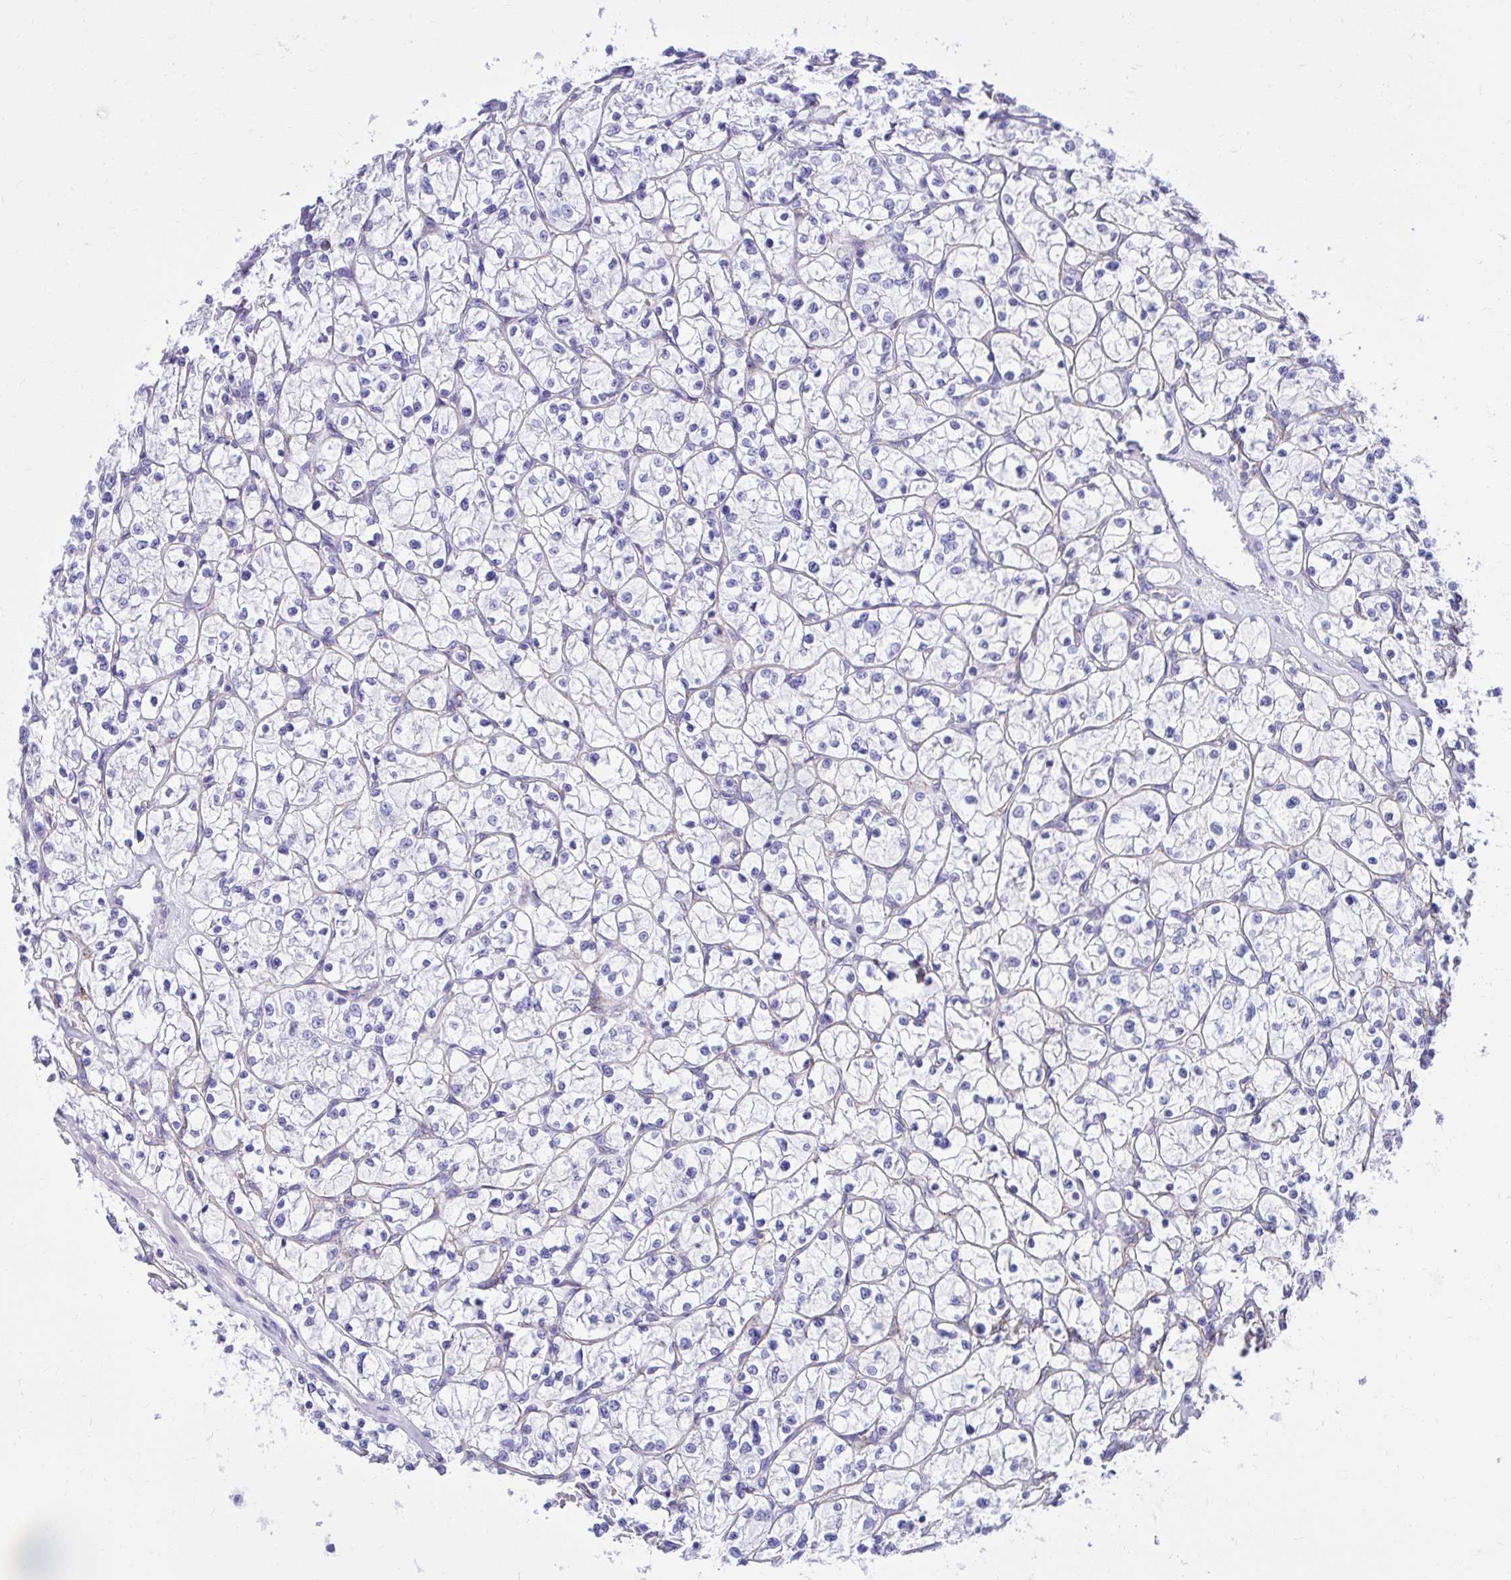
{"staining": {"intensity": "negative", "quantity": "none", "location": "none"}, "tissue": "renal cancer", "cell_type": "Tumor cells", "image_type": "cancer", "snomed": [{"axis": "morphology", "description": "Adenocarcinoma, NOS"}, {"axis": "topography", "description": "Kidney"}], "caption": "This is a micrograph of IHC staining of renal cancer (adenocarcinoma), which shows no staining in tumor cells. (Stains: DAB (3,3'-diaminobenzidine) immunohistochemistry (IHC) with hematoxylin counter stain, Microscopy: brightfield microscopy at high magnification).", "gene": "PELI3", "patient": {"sex": "female", "age": 64}}